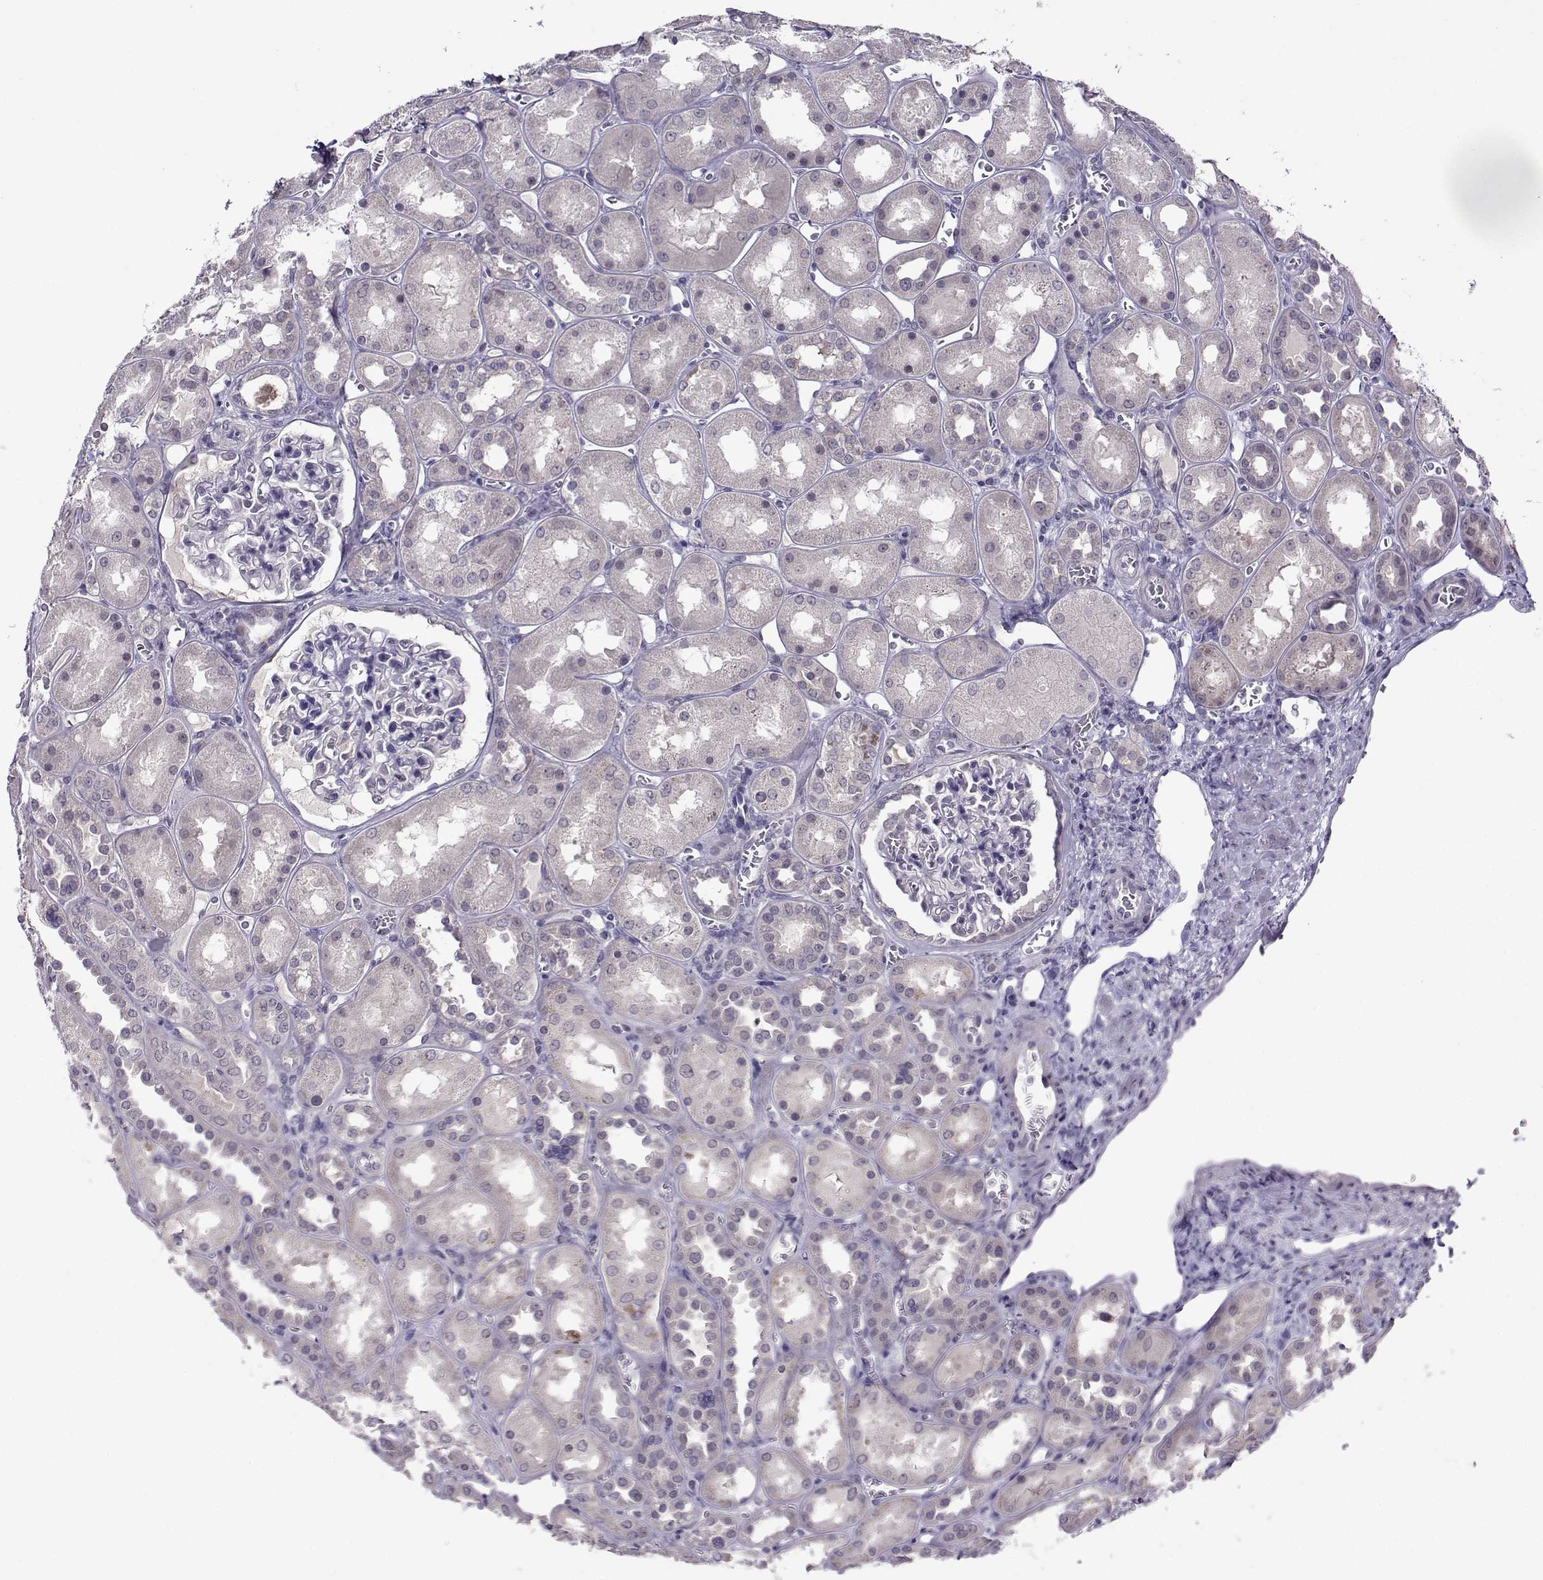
{"staining": {"intensity": "negative", "quantity": "none", "location": "none"}, "tissue": "kidney", "cell_type": "Cells in glomeruli", "image_type": "normal", "snomed": [{"axis": "morphology", "description": "Normal tissue, NOS"}, {"axis": "topography", "description": "Kidney"}], "caption": "A micrograph of kidney stained for a protein demonstrates no brown staining in cells in glomeruli. The staining is performed using DAB (3,3'-diaminobenzidine) brown chromogen with nuclei counter-stained in using hematoxylin.", "gene": "DDX20", "patient": {"sex": "male", "age": 73}}